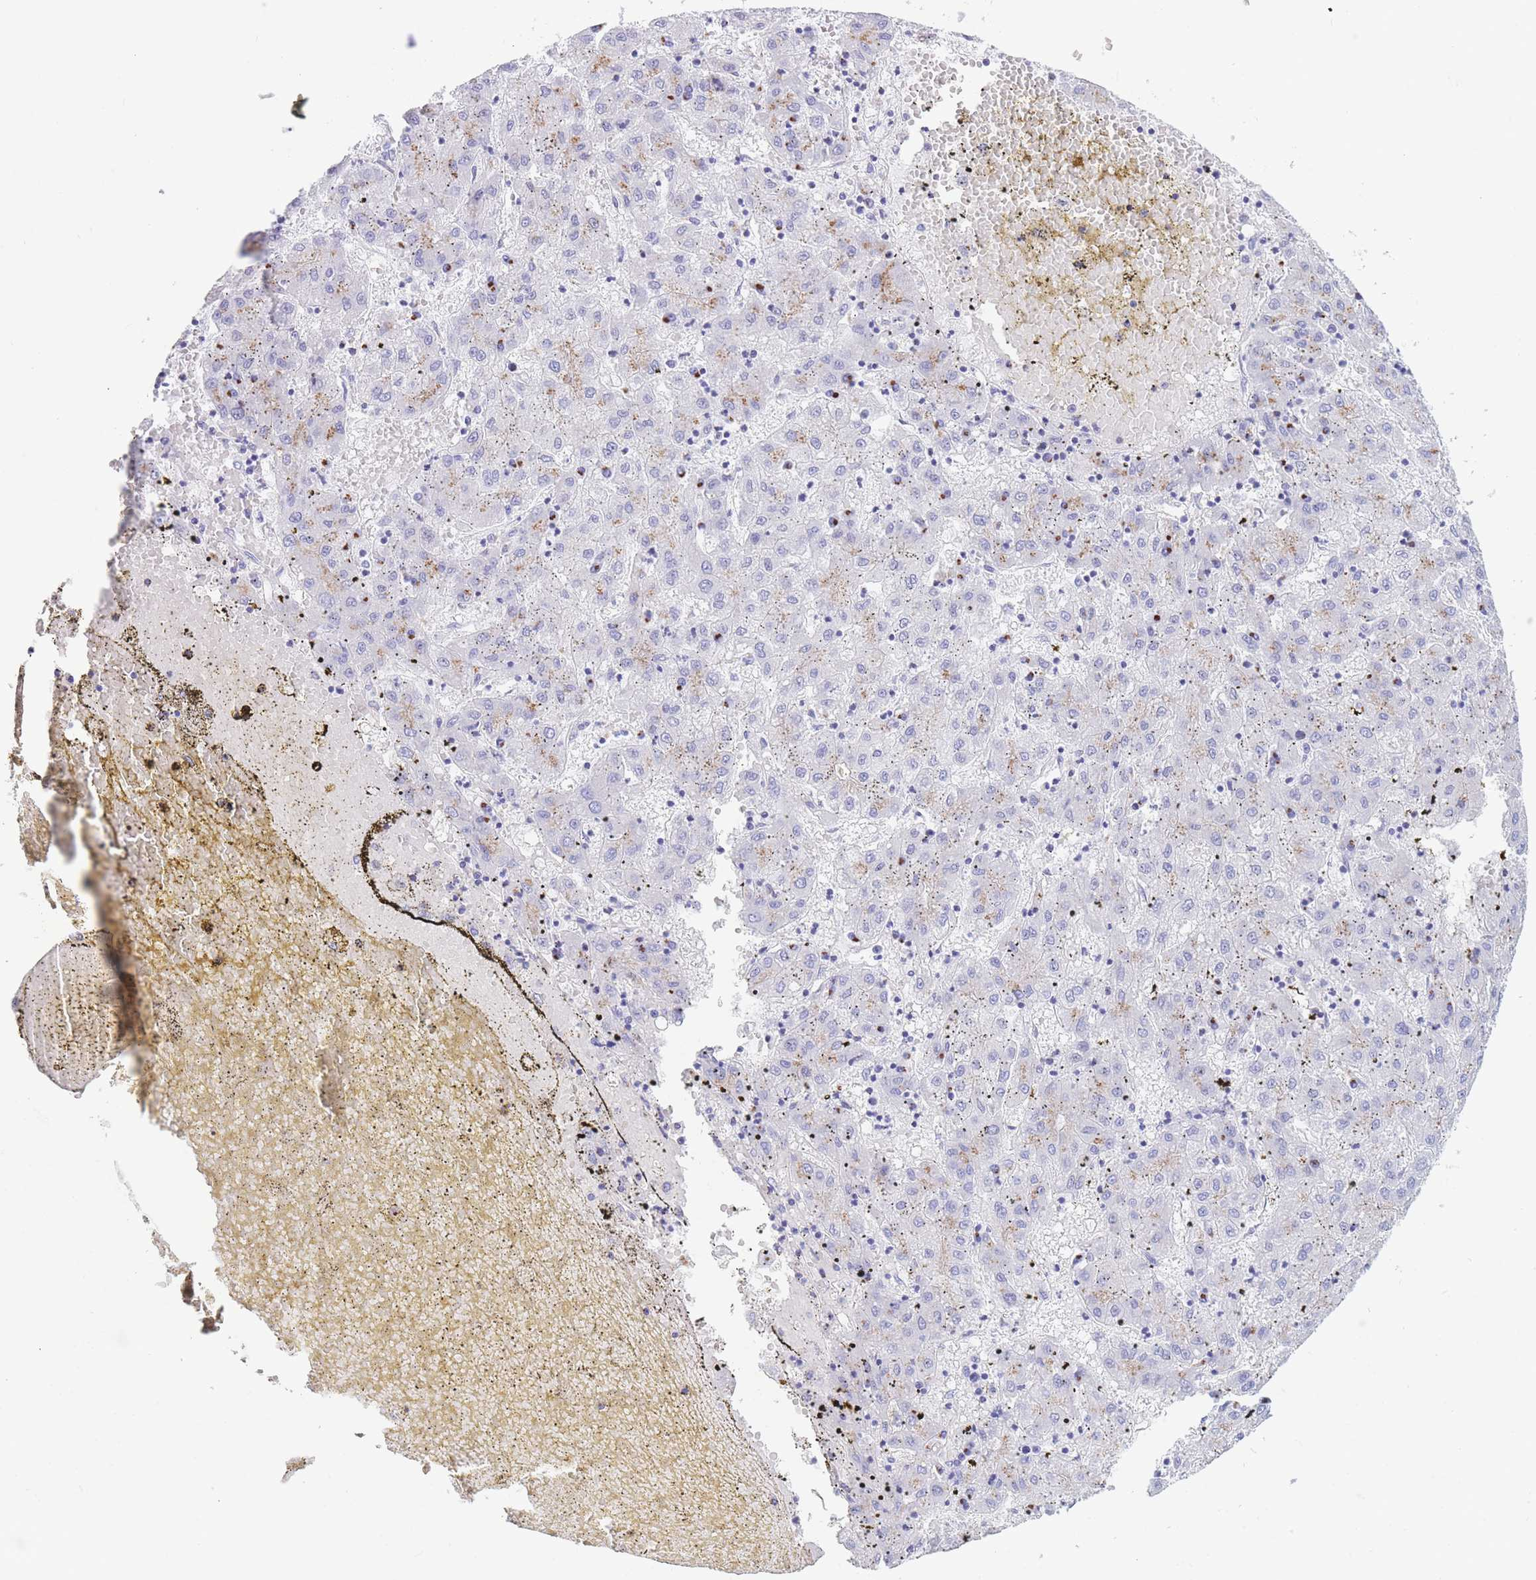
{"staining": {"intensity": "weak", "quantity": "<25%", "location": "cytoplasmic/membranous"}, "tissue": "liver cancer", "cell_type": "Tumor cells", "image_type": "cancer", "snomed": [{"axis": "morphology", "description": "Carcinoma, Hepatocellular, NOS"}, {"axis": "topography", "description": "Liver"}], "caption": "Immunohistochemical staining of liver cancer (hepatocellular carcinoma) reveals no significant staining in tumor cells. (DAB (3,3'-diaminobenzidine) immunohistochemistry (IHC) with hematoxylin counter stain).", "gene": "FAM3C", "patient": {"sex": "male", "age": 72}}